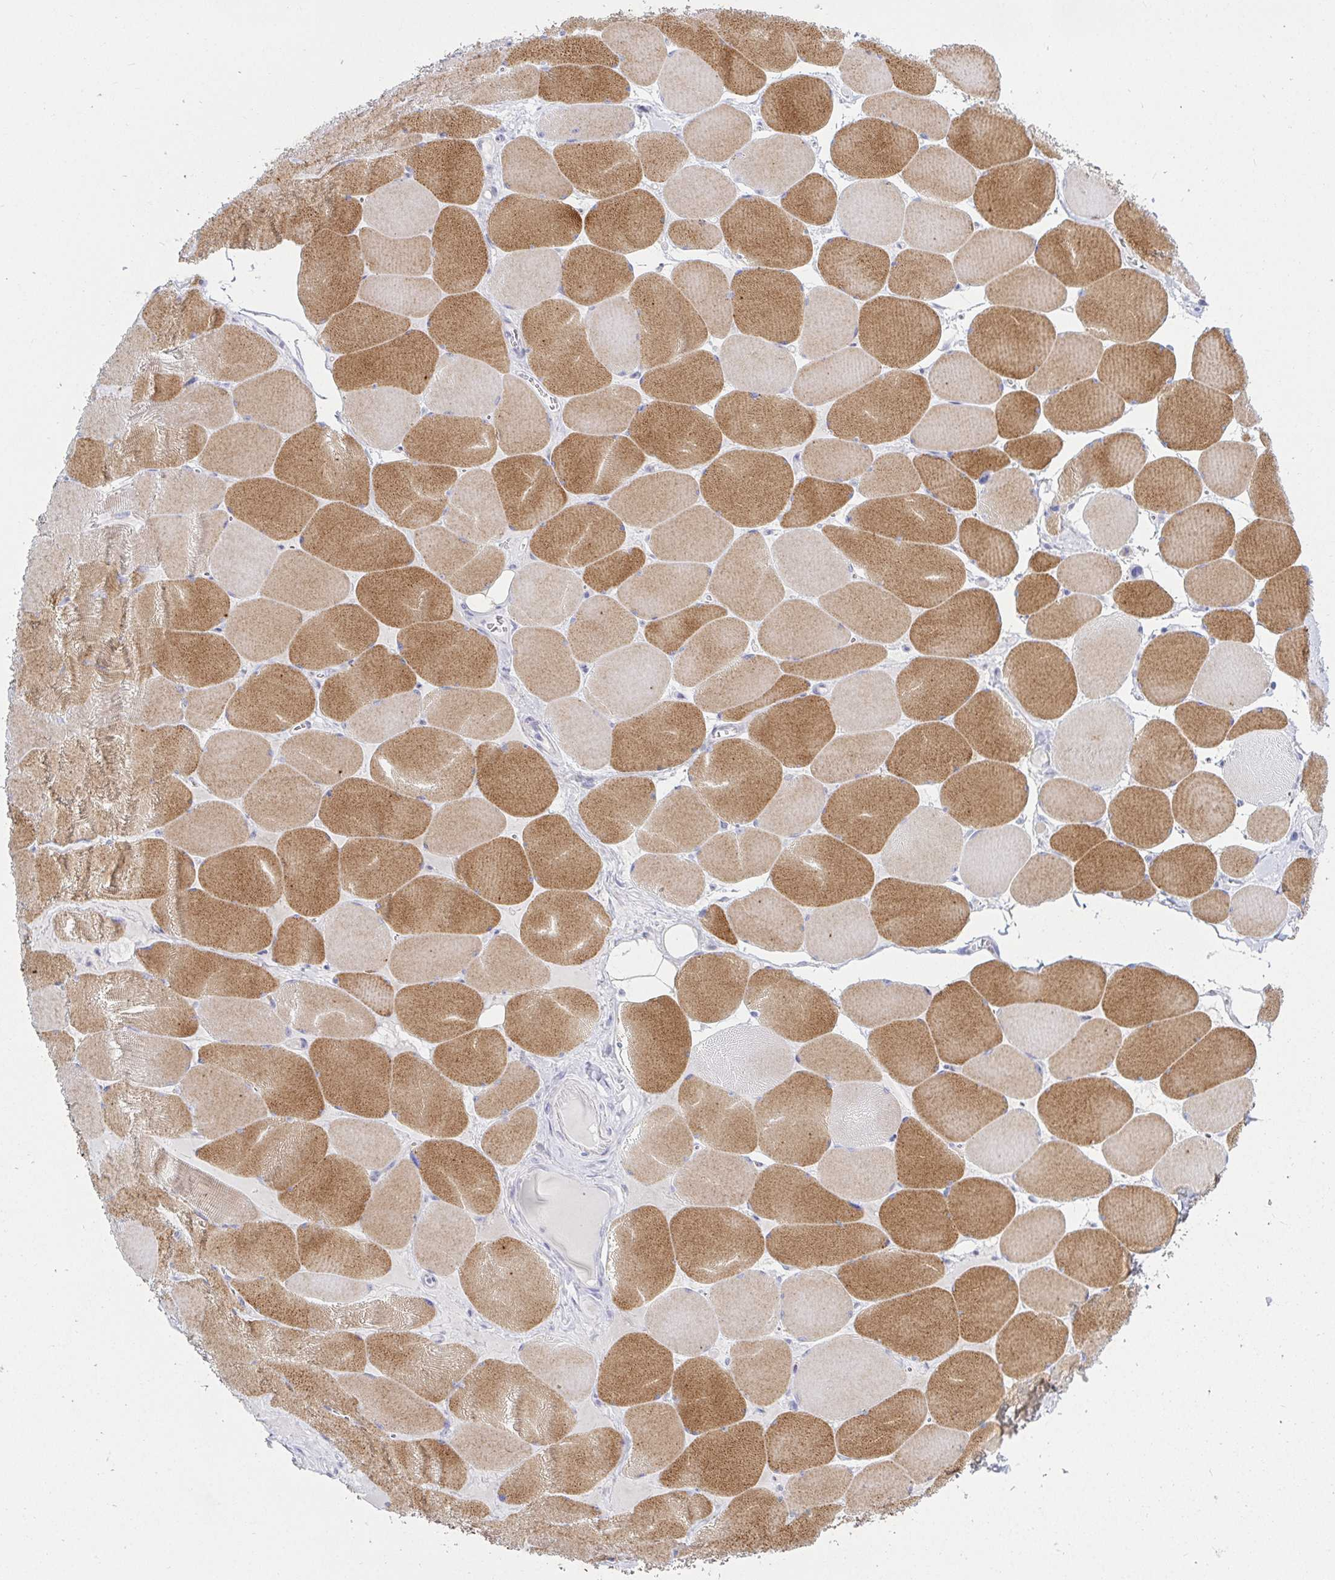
{"staining": {"intensity": "strong", "quantity": "25%-75%", "location": "cytoplasmic/membranous"}, "tissue": "skeletal muscle", "cell_type": "Myocytes", "image_type": "normal", "snomed": [{"axis": "morphology", "description": "Normal tissue, NOS"}, {"axis": "topography", "description": "Skeletal muscle"}], "caption": "The image shows immunohistochemical staining of normal skeletal muscle. There is strong cytoplasmic/membranous staining is identified in about 25%-75% of myocytes.", "gene": "OR10K1", "patient": {"sex": "female", "age": 75}}